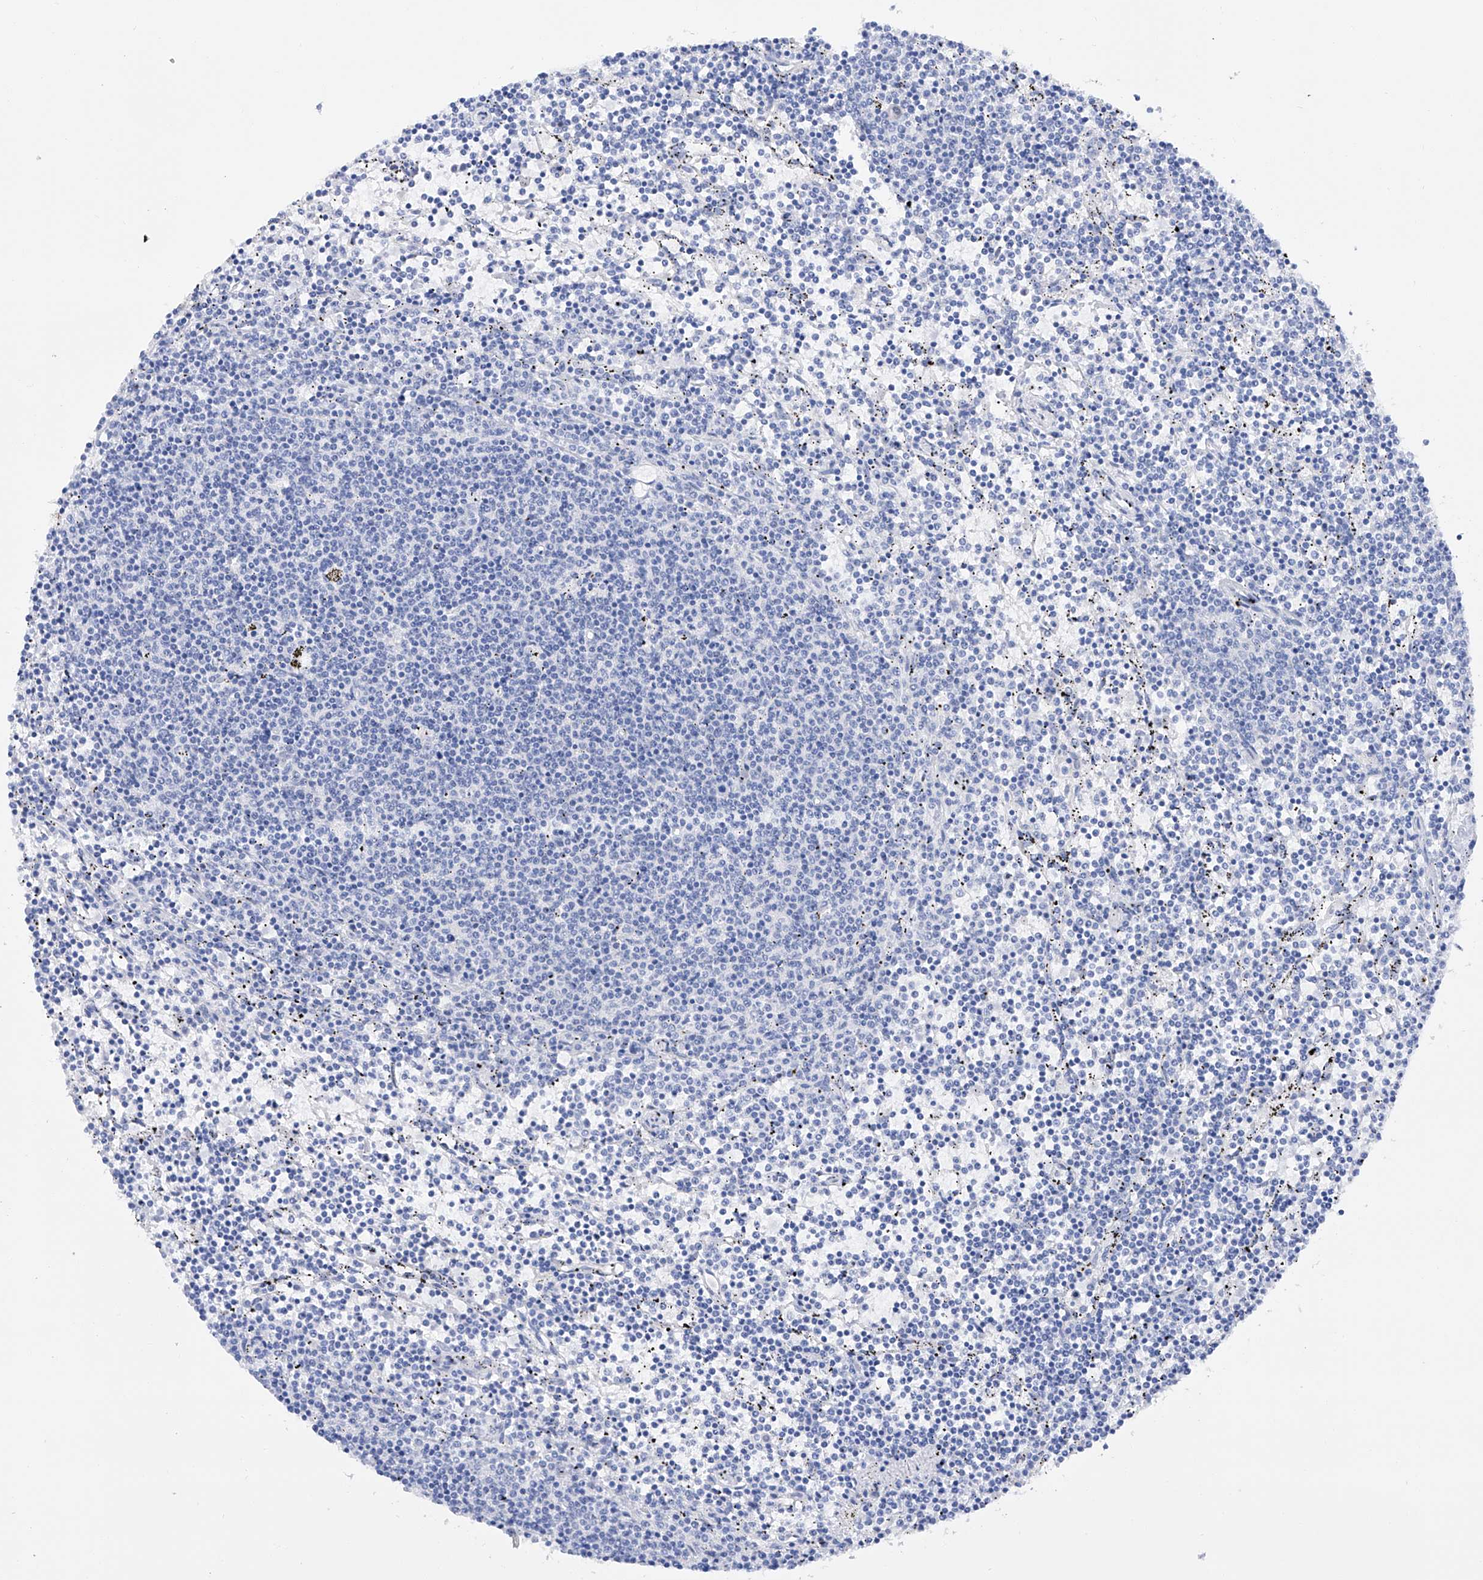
{"staining": {"intensity": "negative", "quantity": "none", "location": "none"}, "tissue": "lymphoma", "cell_type": "Tumor cells", "image_type": "cancer", "snomed": [{"axis": "morphology", "description": "Malignant lymphoma, non-Hodgkin's type, Low grade"}, {"axis": "topography", "description": "Spleen"}], "caption": "Human malignant lymphoma, non-Hodgkin's type (low-grade) stained for a protein using immunohistochemistry demonstrates no expression in tumor cells.", "gene": "FLG", "patient": {"sex": "female", "age": 50}}